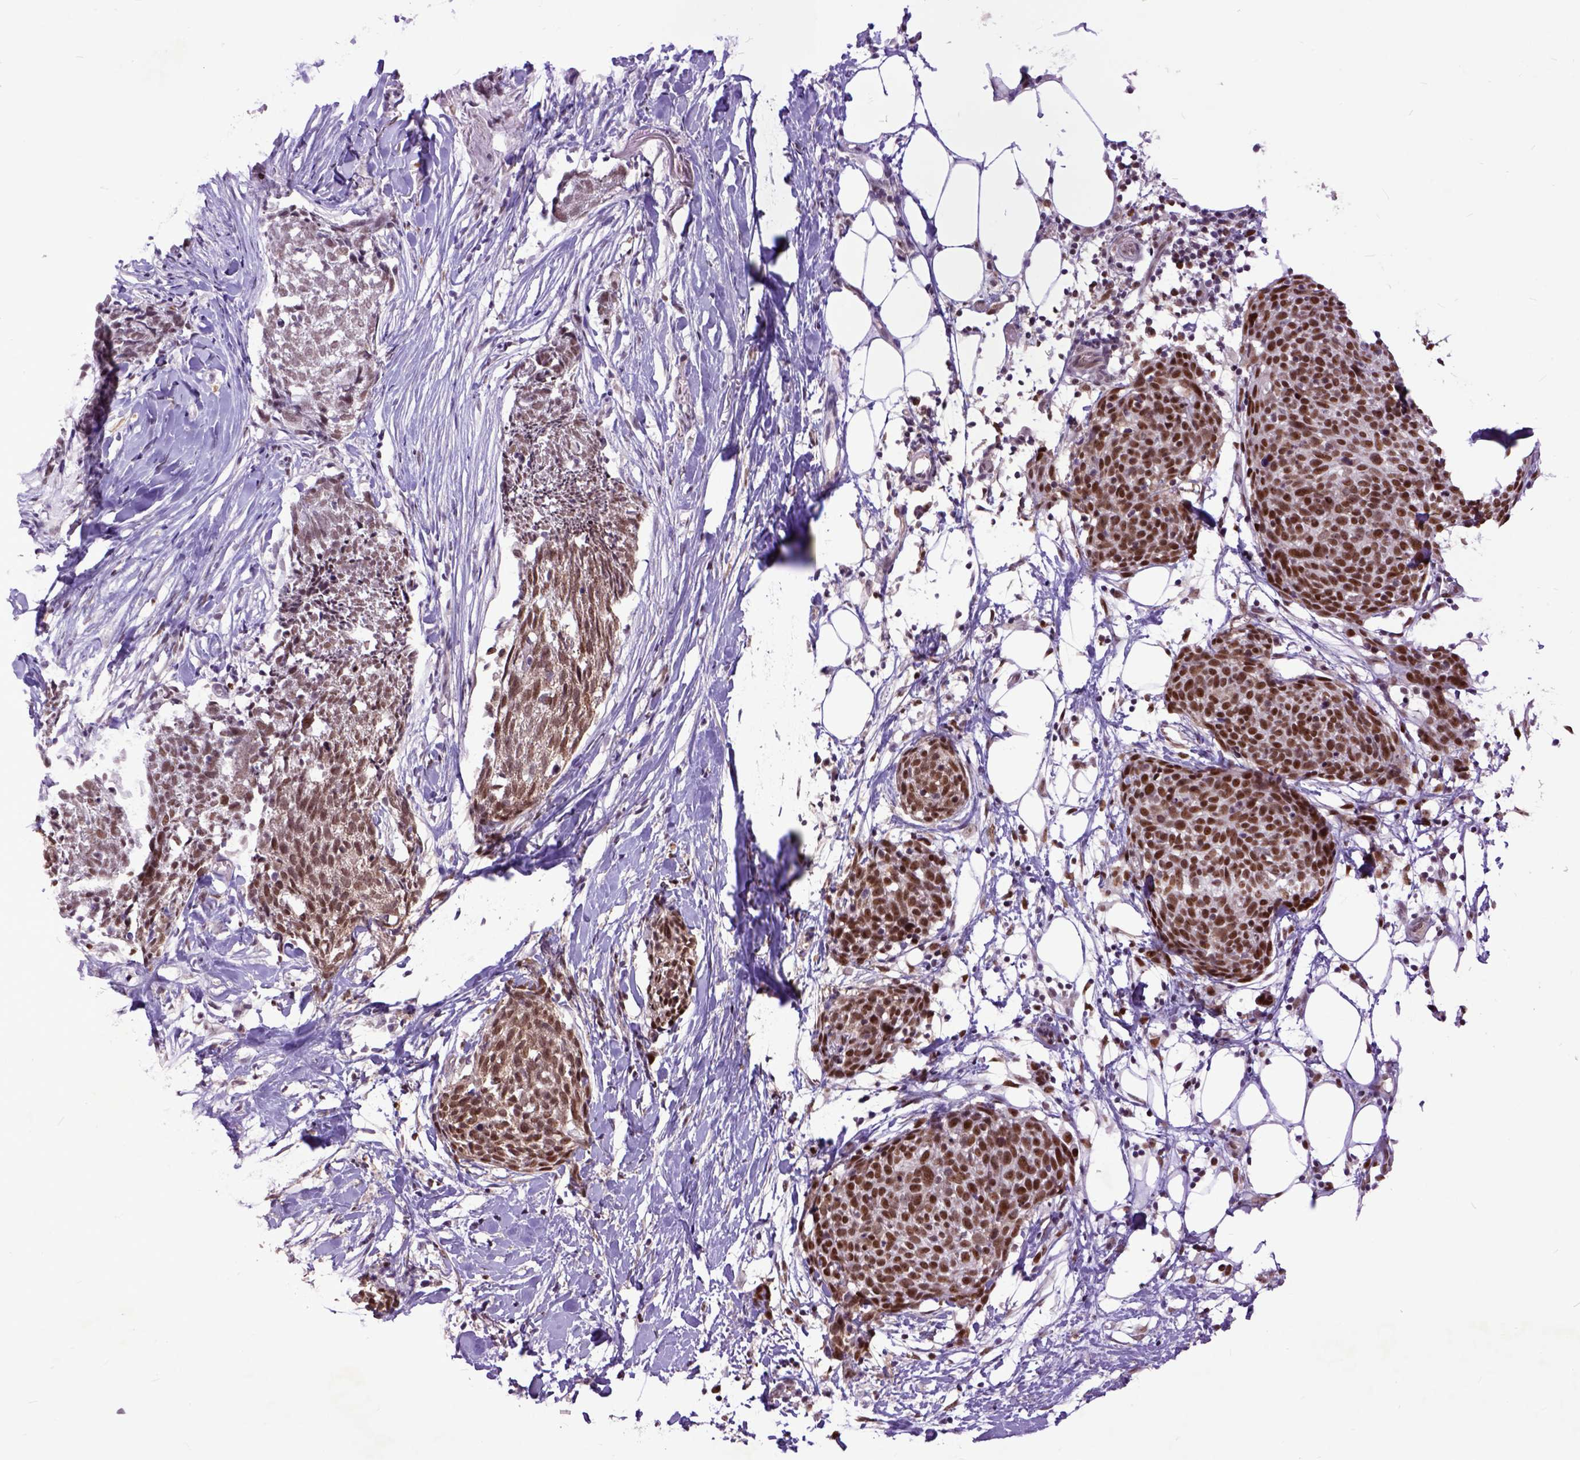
{"staining": {"intensity": "moderate", "quantity": ">75%", "location": "nuclear"}, "tissue": "skin cancer", "cell_type": "Tumor cells", "image_type": "cancer", "snomed": [{"axis": "morphology", "description": "Squamous cell carcinoma, NOS"}, {"axis": "topography", "description": "Skin"}, {"axis": "topography", "description": "Vulva"}], "caption": "Skin cancer was stained to show a protein in brown. There is medium levels of moderate nuclear staining in approximately >75% of tumor cells.", "gene": "RCC2", "patient": {"sex": "female", "age": 75}}